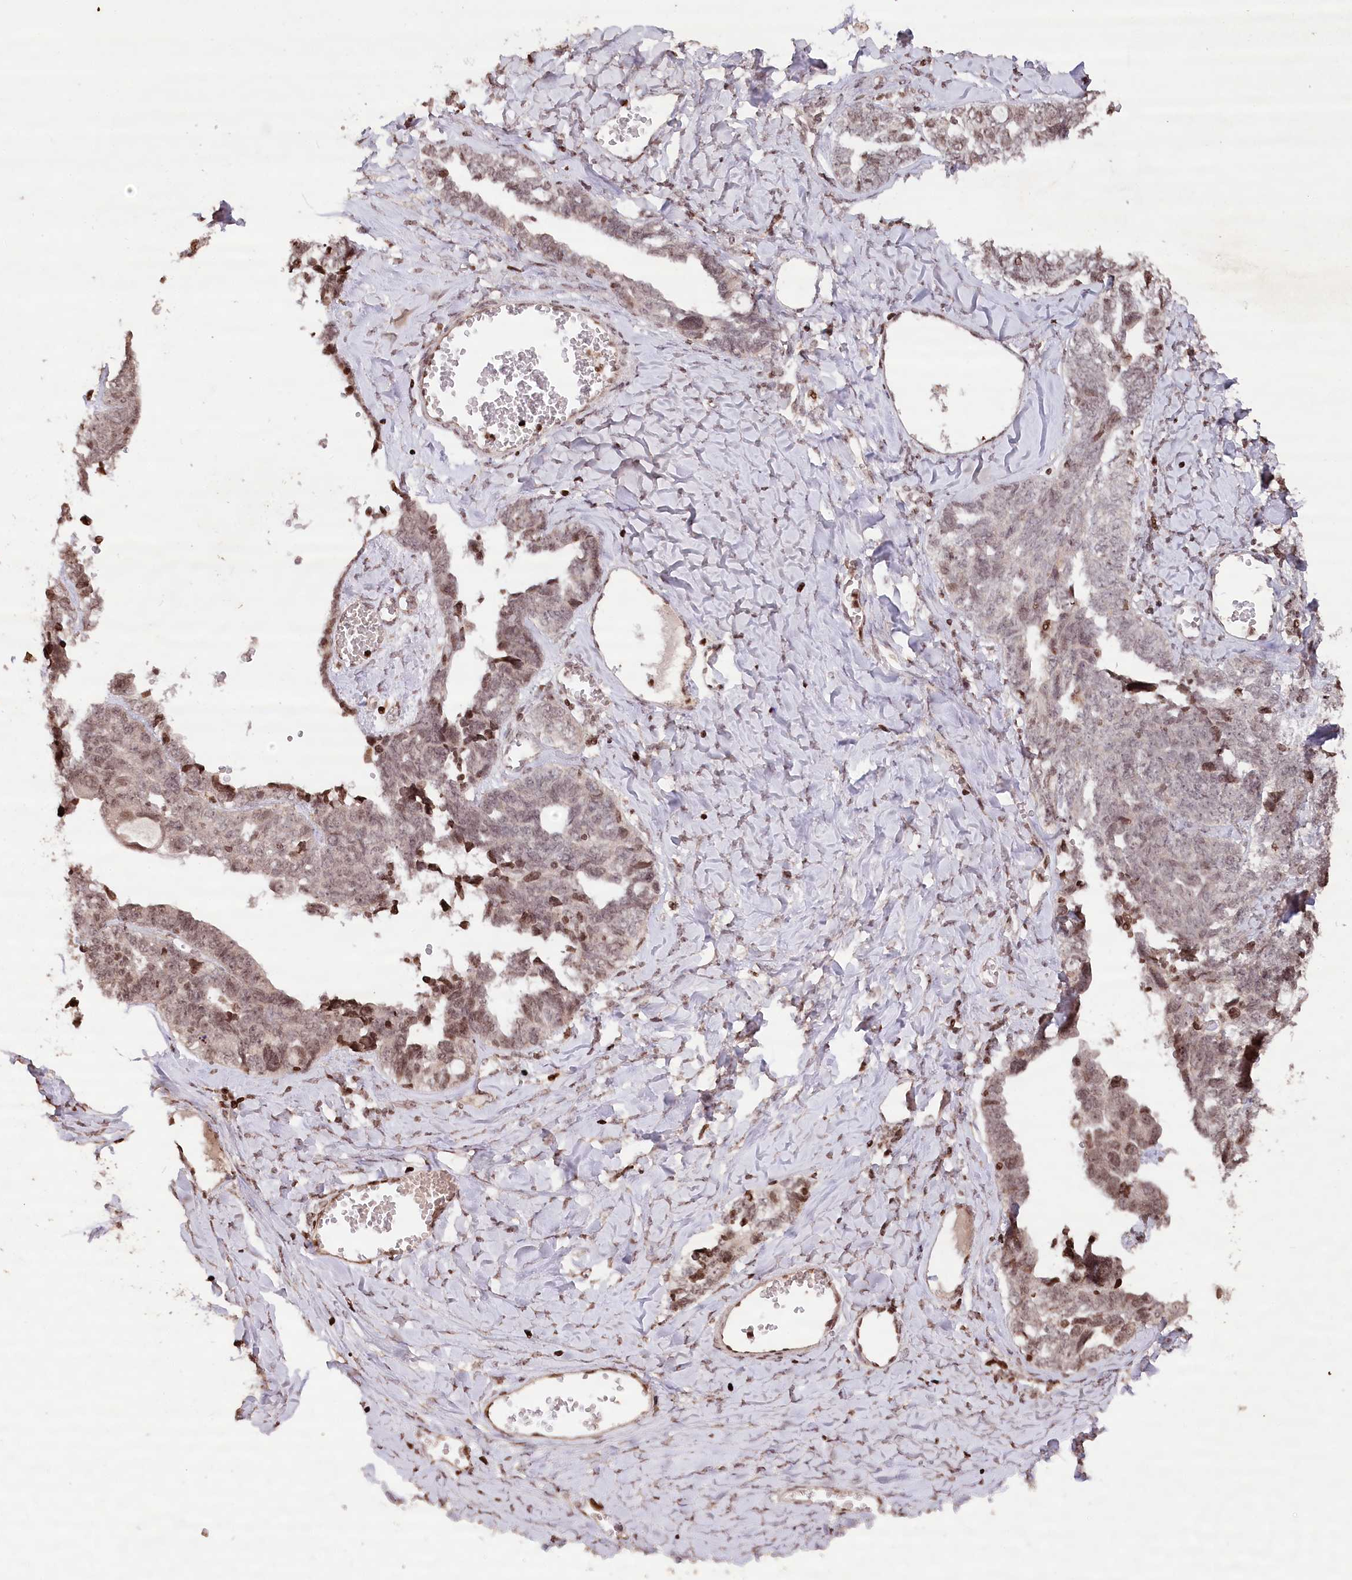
{"staining": {"intensity": "moderate", "quantity": "<25%", "location": "nuclear"}, "tissue": "ovarian cancer", "cell_type": "Tumor cells", "image_type": "cancer", "snomed": [{"axis": "morphology", "description": "Cystadenocarcinoma, serous, NOS"}, {"axis": "topography", "description": "Ovary"}], "caption": "This is an image of immunohistochemistry staining of serous cystadenocarcinoma (ovarian), which shows moderate positivity in the nuclear of tumor cells.", "gene": "CCSER2", "patient": {"sex": "female", "age": 79}}